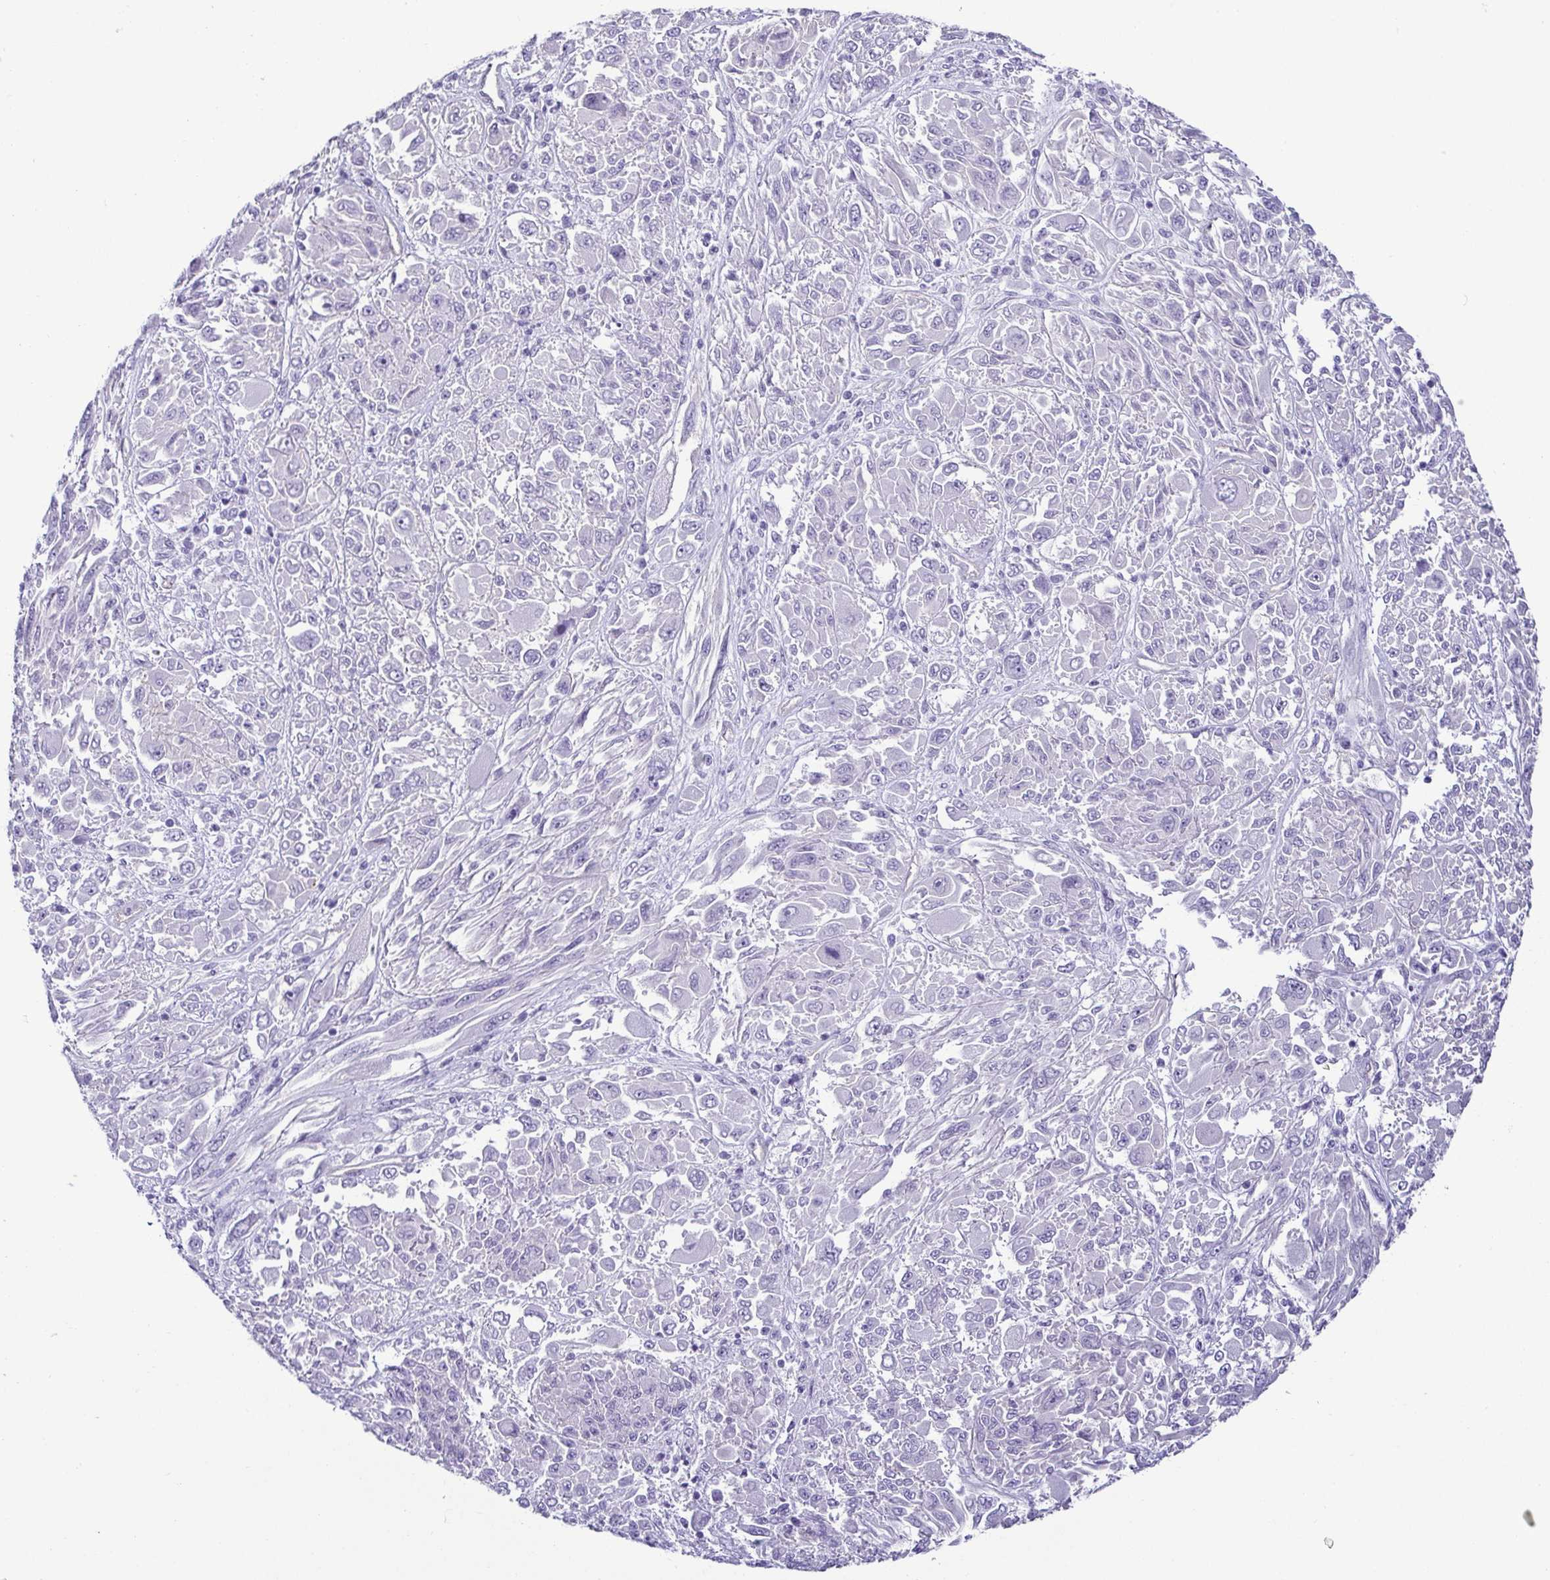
{"staining": {"intensity": "negative", "quantity": "none", "location": "none"}, "tissue": "melanoma", "cell_type": "Tumor cells", "image_type": "cancer", "snomed": [{"axis": "morphology", "description": "Malignant melanoma, NOS"}, {"axis": "topography", "description": "Skin"}], "caption": "Immunohistochemistry (IHC) micrograph of neoplastic tissue: human melanoma stained with DAB displays no significant protein positivity in tumor cells.", "gene": "CASP14", "patient": {"sex": "female", "age": 91}}